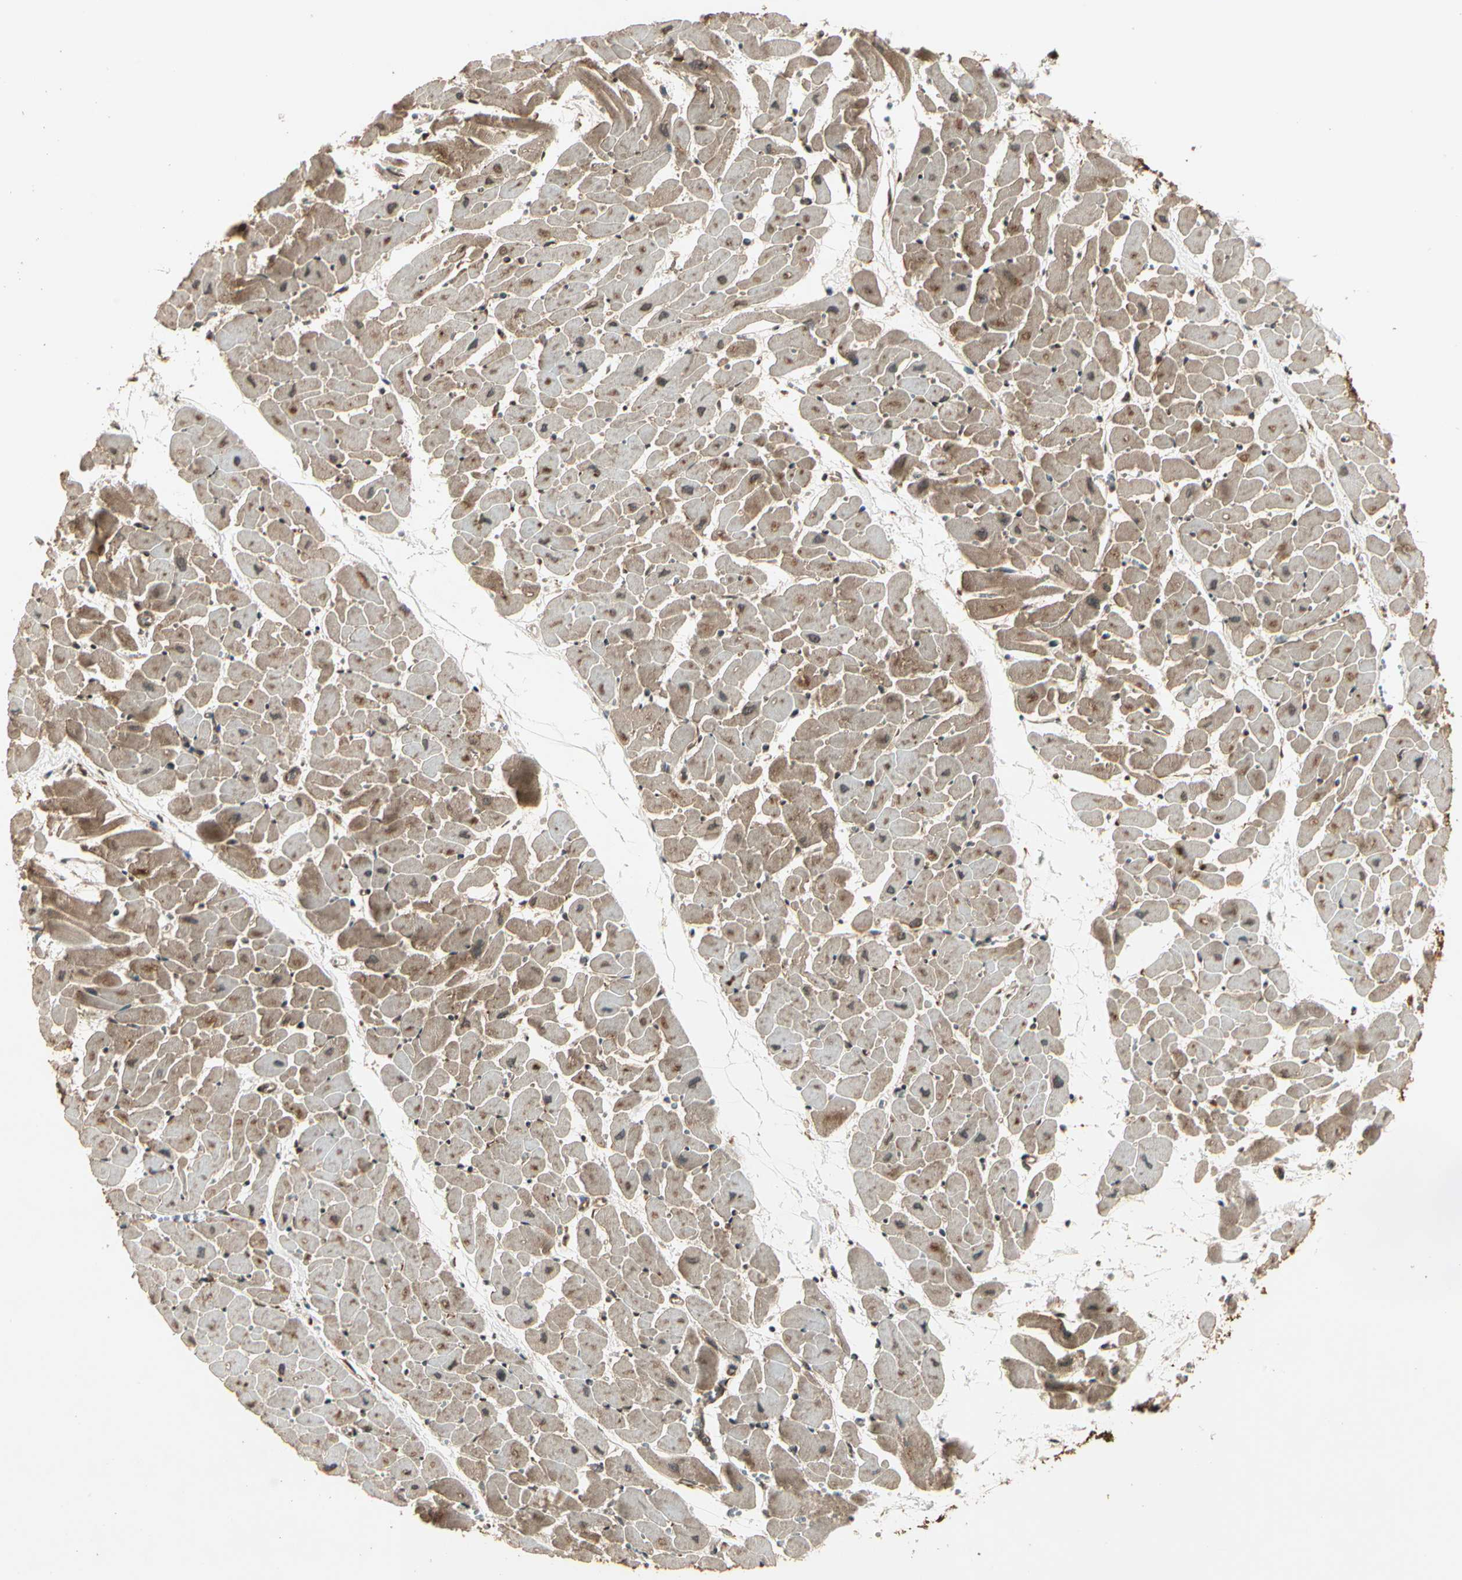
{"staining": {"intensity": "moderate", "quantity": ">75%", "location": "cytoplasmic/membranous,nuclear"}, "tissue": "heart muscle", "cell_type": "Cardiomyocytes", "image_type": "normal", "snomed": [{"axis": "morphology", "description": "Normal tissue, NOS"}, {"axis": "topography", "description": "Heart"}], "caption": "Human heart muscle stained with a protein marker demonstrates moderate staining in cardiomyocytes.", "gene": "GLUL", "patient": {"sex": "female", "age": 19}}